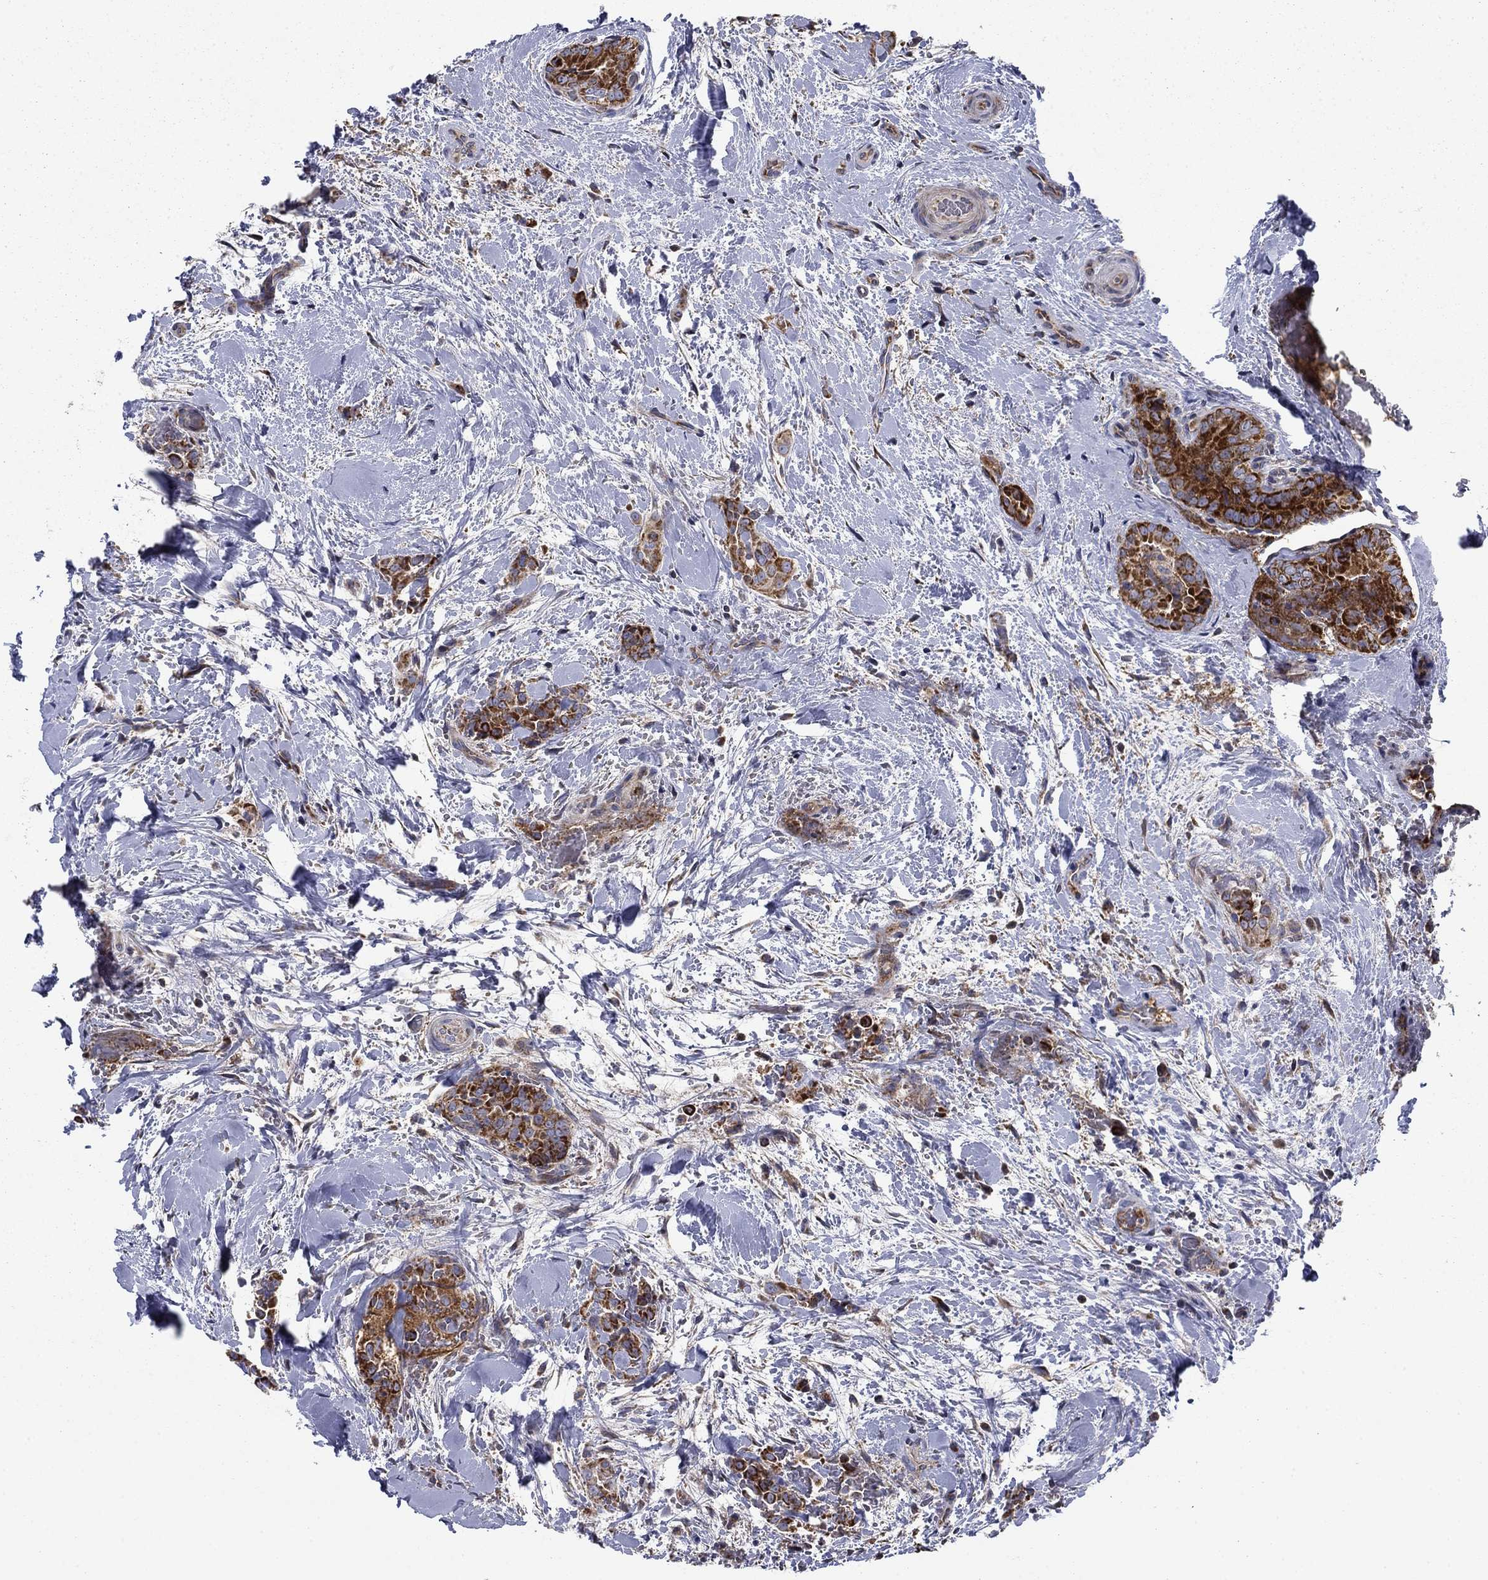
{"staining": {"intensity": "strong", "quantity": ">75%", "location": "cytoplasmic/membranous"}, "tissue": "thyroid cancer", "cell_type": "Tumor cells", "image_type": "cancer", "snomed": [{"axis": "morphology", "description": "Papillary adenocarcinoma, NOS"}, {"axis": "topography", "description": "Thyroid gland"}], "caption": "A histopathology image of human thyroid papillary adenocarcinoma stained for a protein exhibits strong cytoplasmic/membranous brown staining in tumor cells.", "gene": "MMAA", "patient": {"sex": "male", "age": 61}}